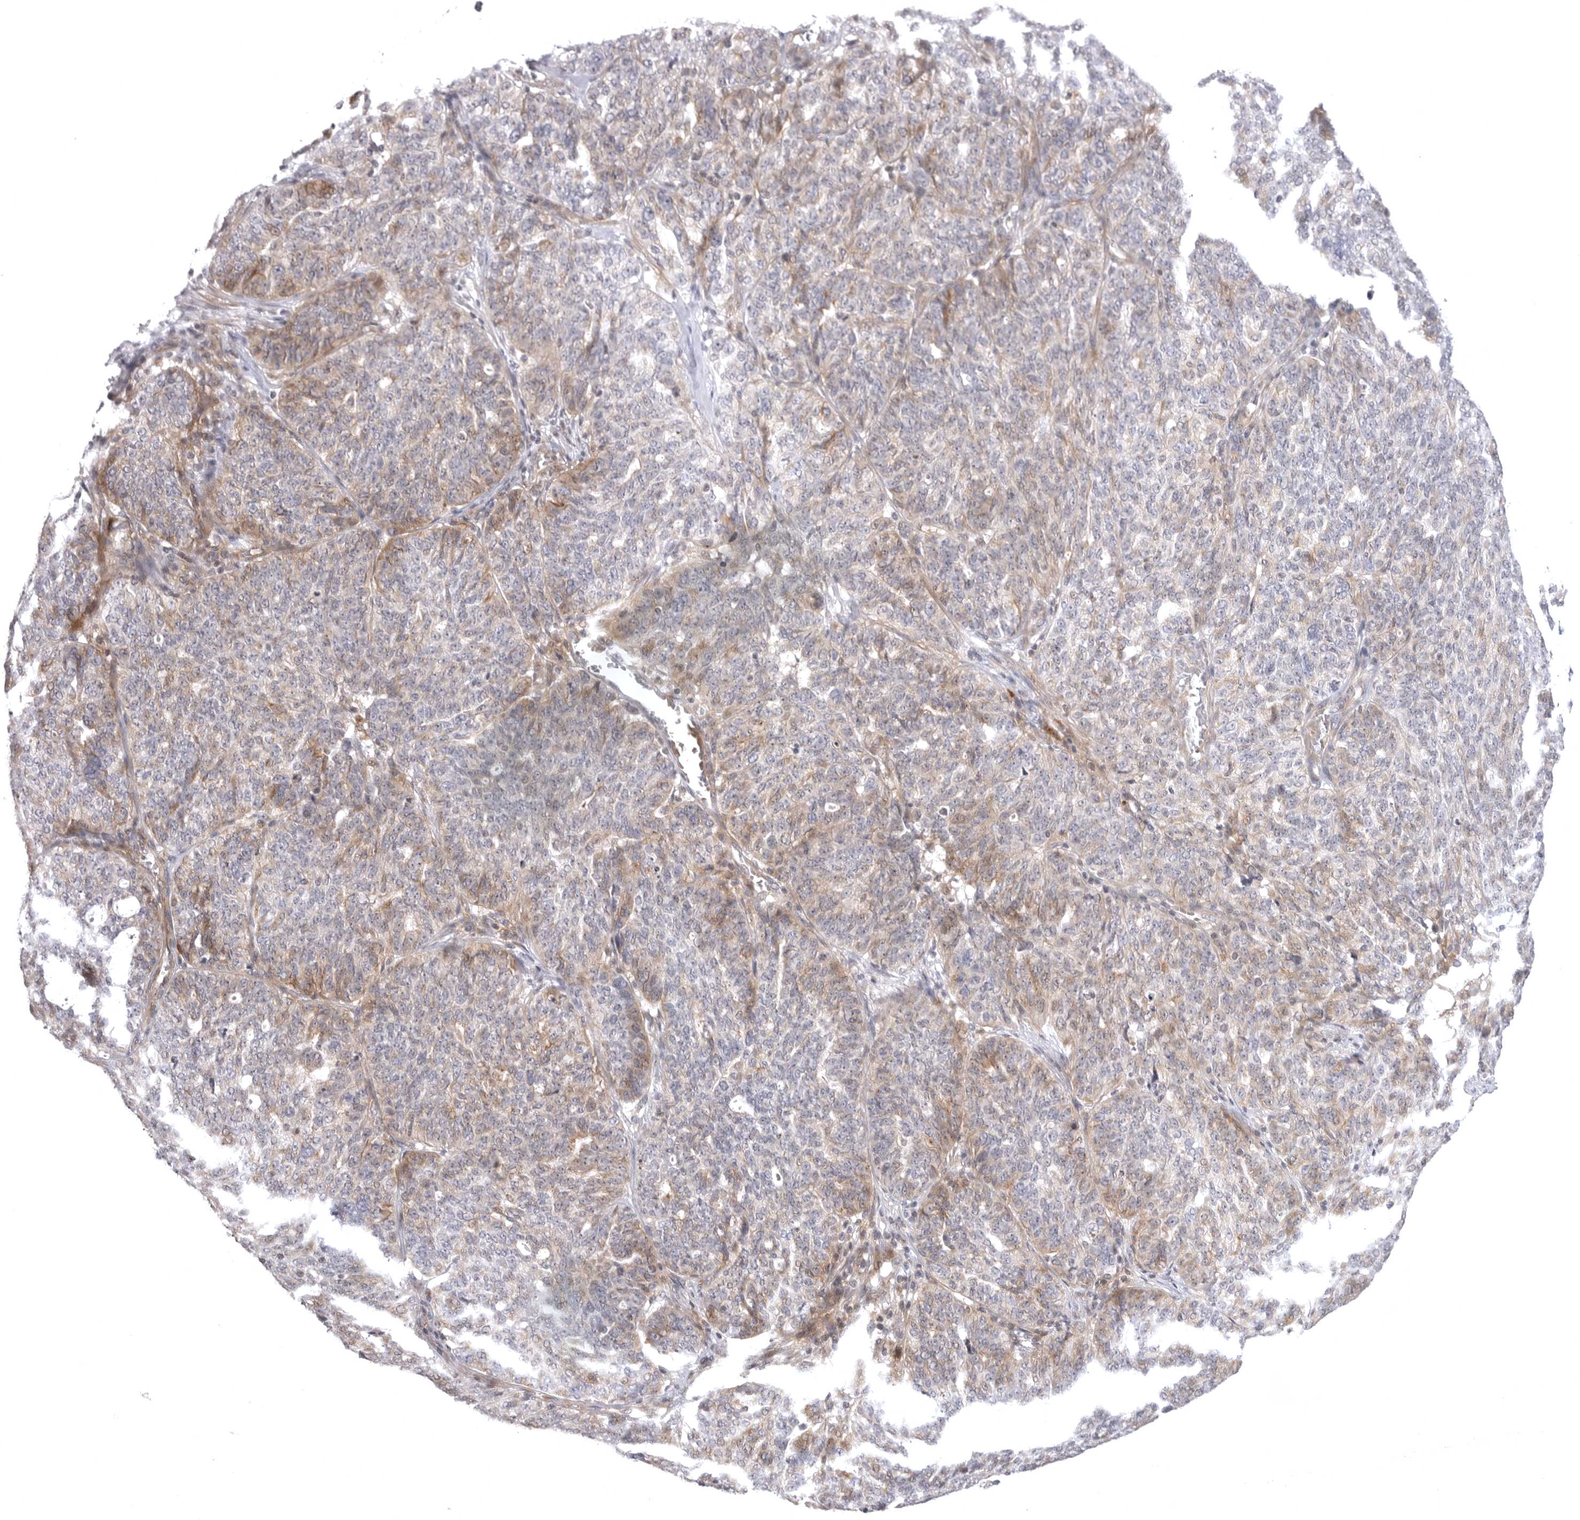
{"staining": {"intensity": "moderate", "quantity": "<25%", "location": "cytoplasmic/membranous"}, "tissue": "ovarian cancer", "cell_type": "Tumor cells", "image_type": "cancer", "snomed": [{"axis": "morphology", "description": "Cystadenocarcinoma, serous, NOS"}, {"axis": "topography", "description": "Ovary"}], "caption": "Human serous cystadenocarcinoma (ovarian) stained with a brown dye shows moderate cytoplasmic/membranous positive expression in approximately <25% of tumor cells.", "gene": "CD300LD", "patient": {"sex": "female", "age": 59}}